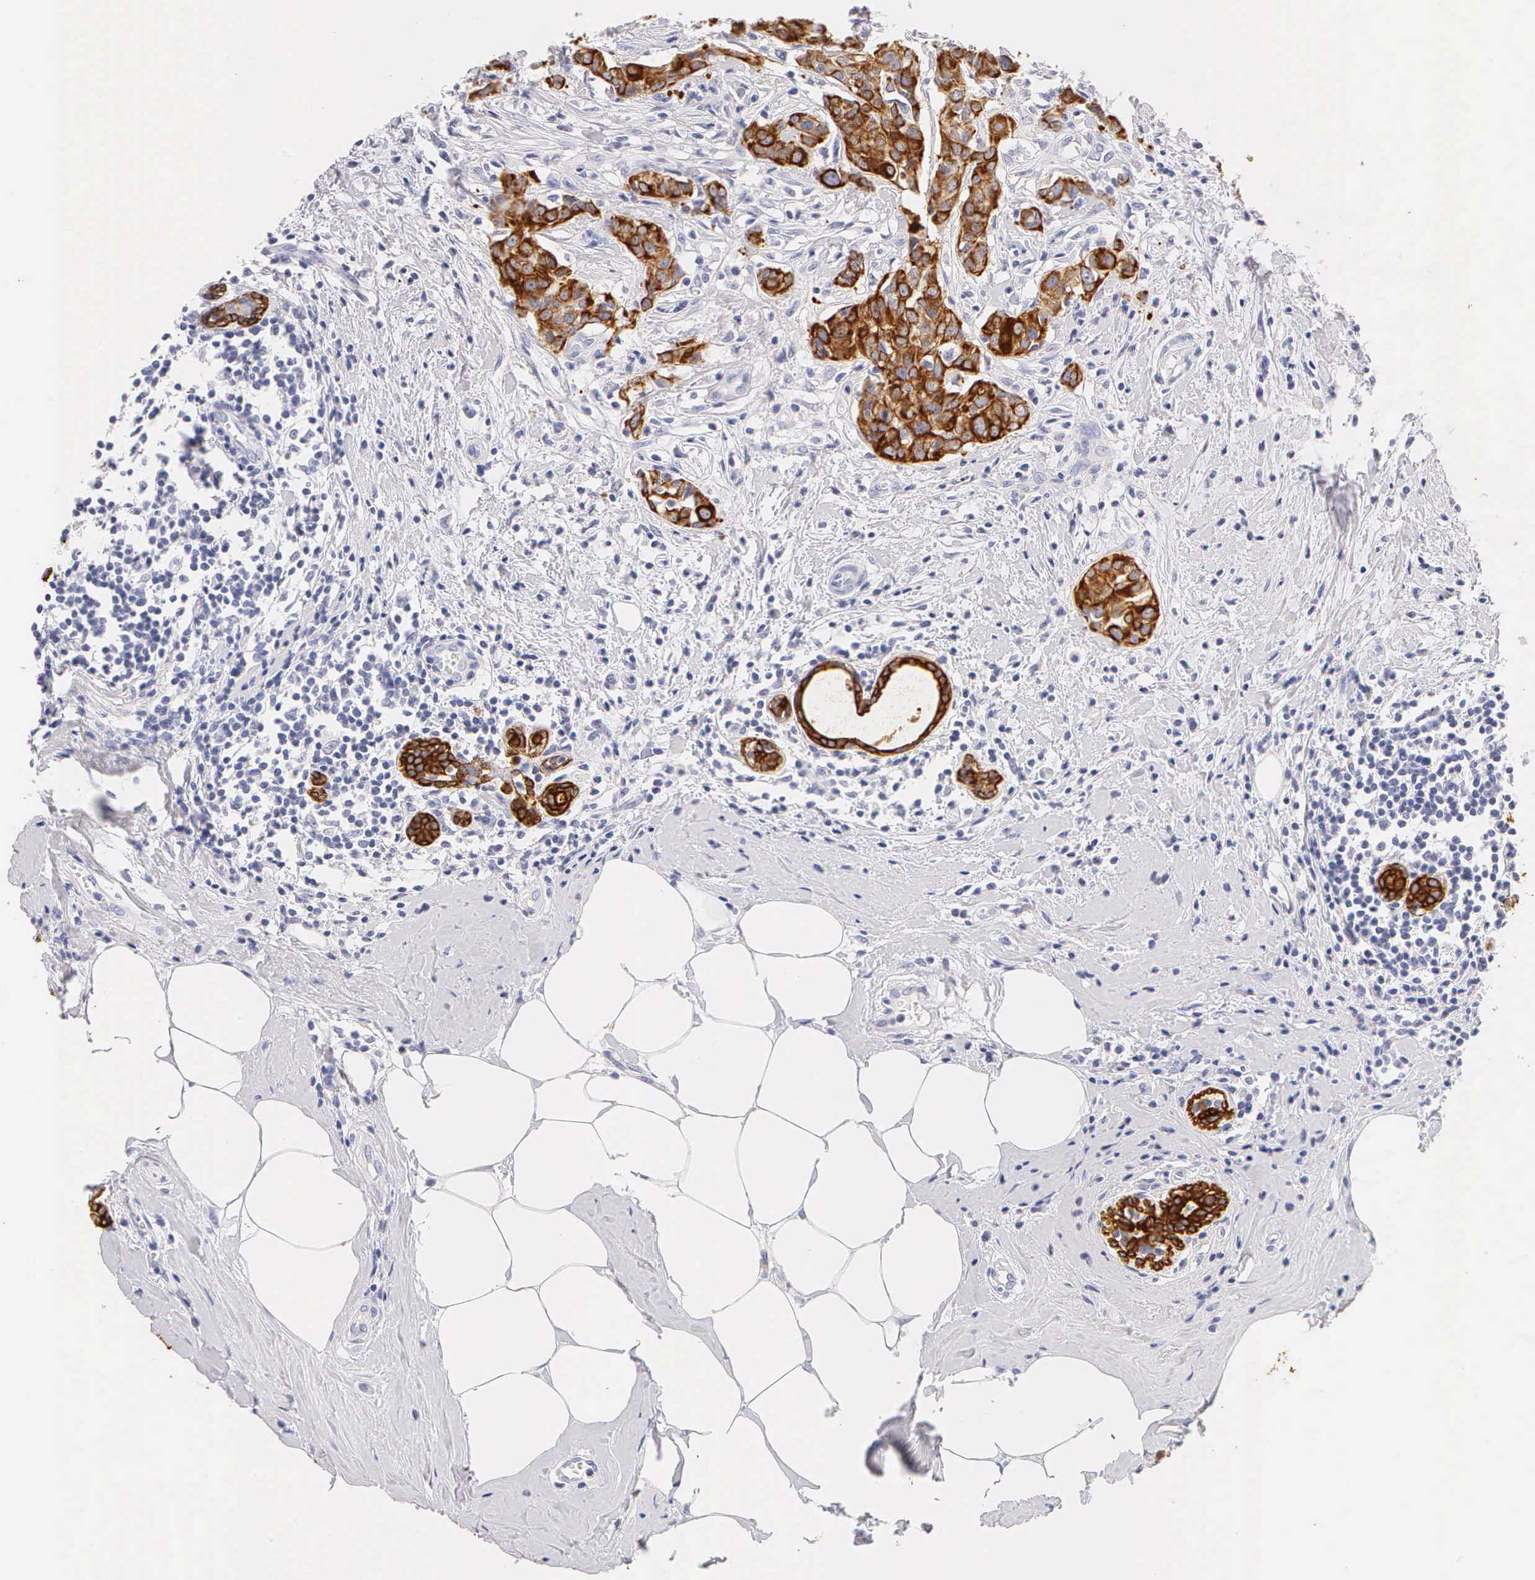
{"staining": {"intensity": "strong", "quantity": ">75%", "location": "cytoplasmic/membranous"}, "tissue": "breast cancer", "cell_type": "Tumor cells", "image_type": "cancer", "snomed": [{"axis": "morphology", "description": "Duct carcinoma"}, {"axis": "topography", "description": "Breast"}], "caption": "Immunohistochemistry (IHC) micrograph of human breast cancer (infiltrating ductal carcinoma) stained for a protein (brown), which demonstrates high levels of strong cytoplasmic/membranous expression in approximately >75% of tumor cells.", "gene": "KRT17", "patient": {"sex": "female", "age": 55}}